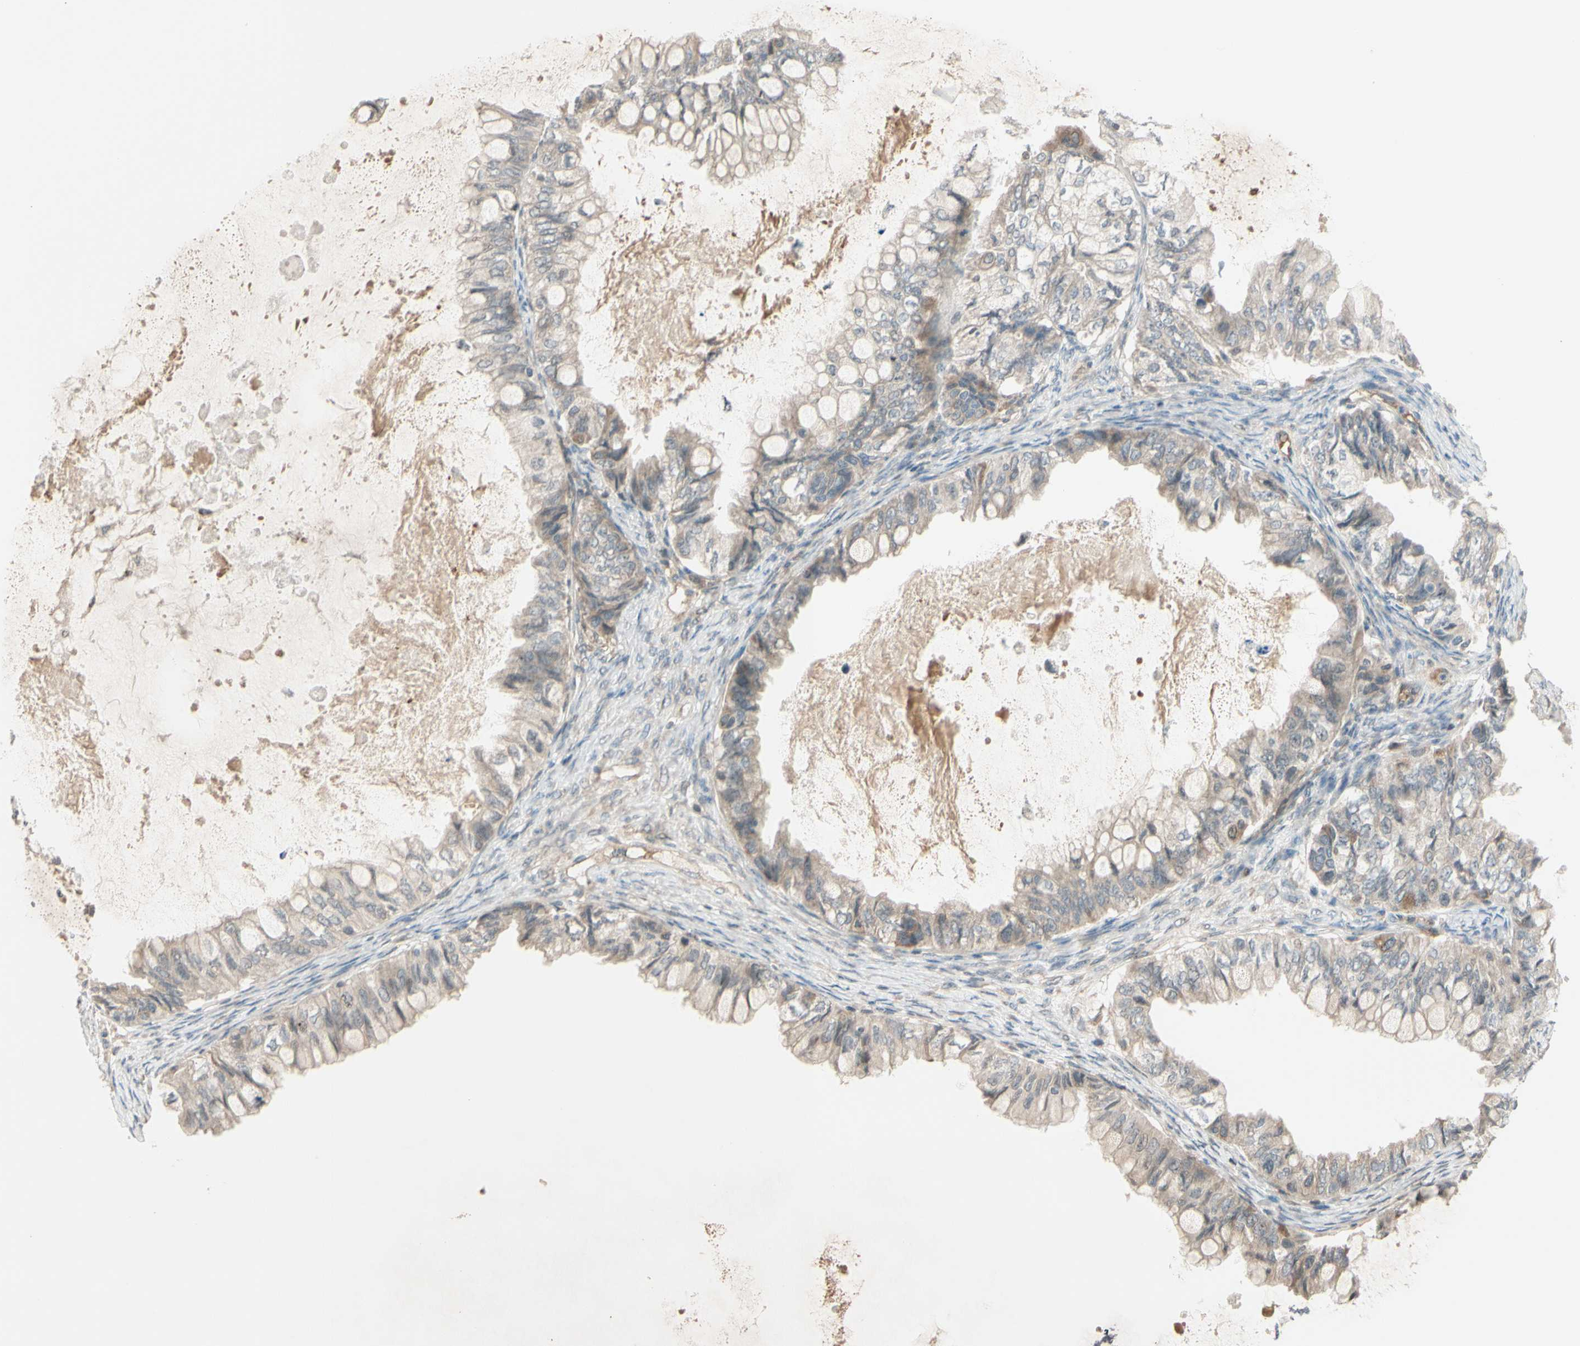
{"staining": {"intensity": "weak", "quantity": ">75%", "location": "cytoplasmic/membranous"}, "tissue": "ovarian cancer", "cell_type": "Tumor cells", "image_type": "cancer", "snomed": [{"axis": "morphology", "description": "Cystadenocarcinoma, mucinous, NOS"}, {"axis": "topography", "description": "Ovary"}], "caption": "Immunohistochemistry photomicrograph of neoplastic tissue: ovarian cancer stained using immunohistochemistry (IHC) reveals low levels of weak protein expression localized specifically in the cytoplasmic/membranous of tumor cells, appearing as a cytoplasmic/membranous brown color.", "gene": "FGF10", "patient": {"sex": "female", "age": 80}}